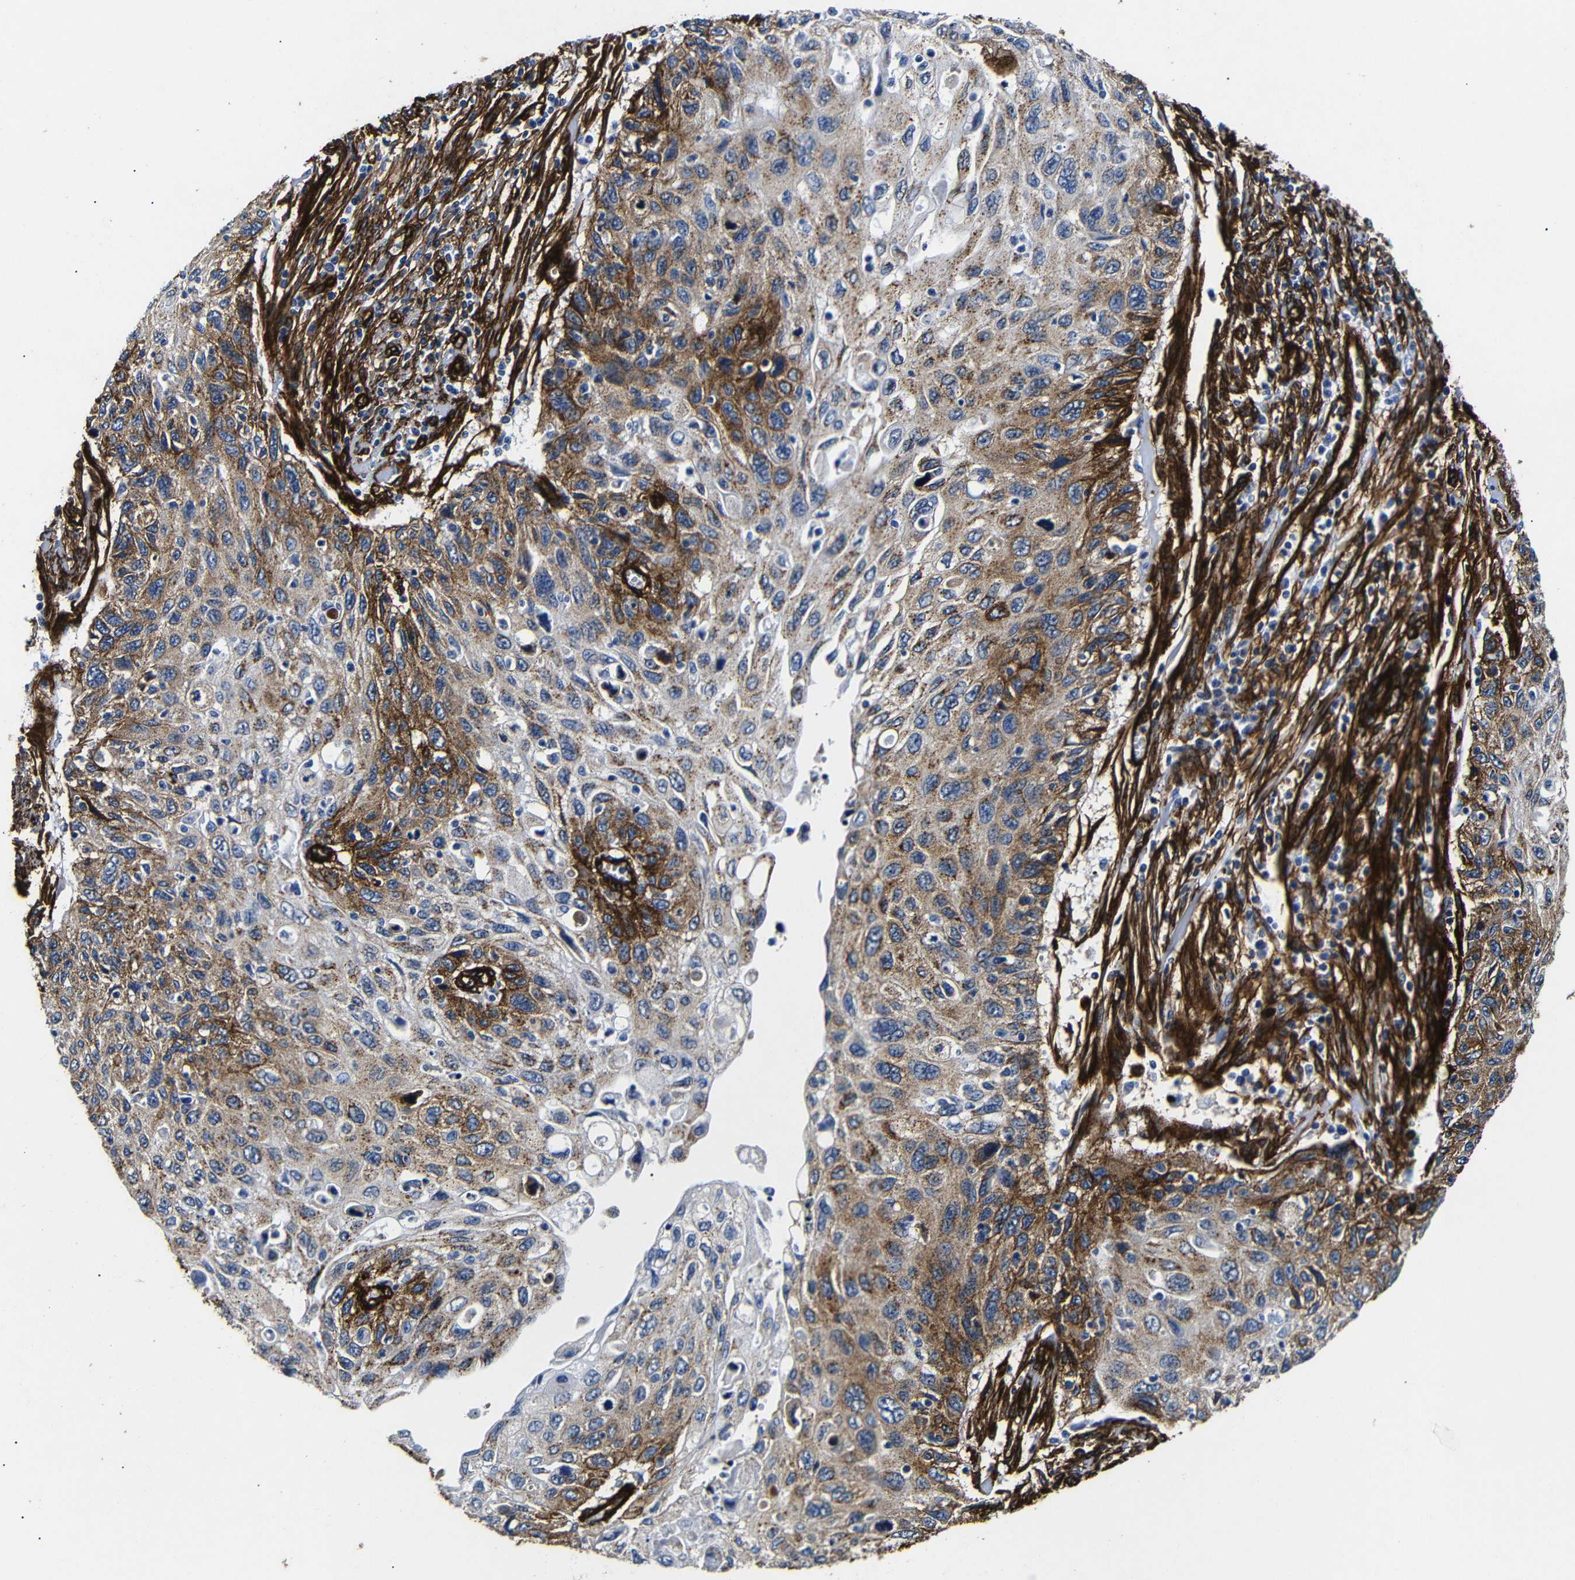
{"staining": {"intensity": "moderate", "quantity": "25%-75%", "location": "cytoplasmic/membranous"}, "tissue": "cervical cancer", "cell_type": "Tumor cells", "image_type": "cancer", "snomed": [{"axis": "morphology", "description": "Squamous cell carcinoma, NOS"}, {"axis": "topography", "description": "Cervix"}], "caption": "Immunohistochemistry of squamous cell carcinoma (cervical) exhibits medium levels of moderate cytoplasmic/membranous staining in about 25%-75% of tumor cells. (brown staining indicates protein expression, while blue staining denotes nuclei).", "gene": "CAV2", "patient": {"sex": "female", "age": 70}}